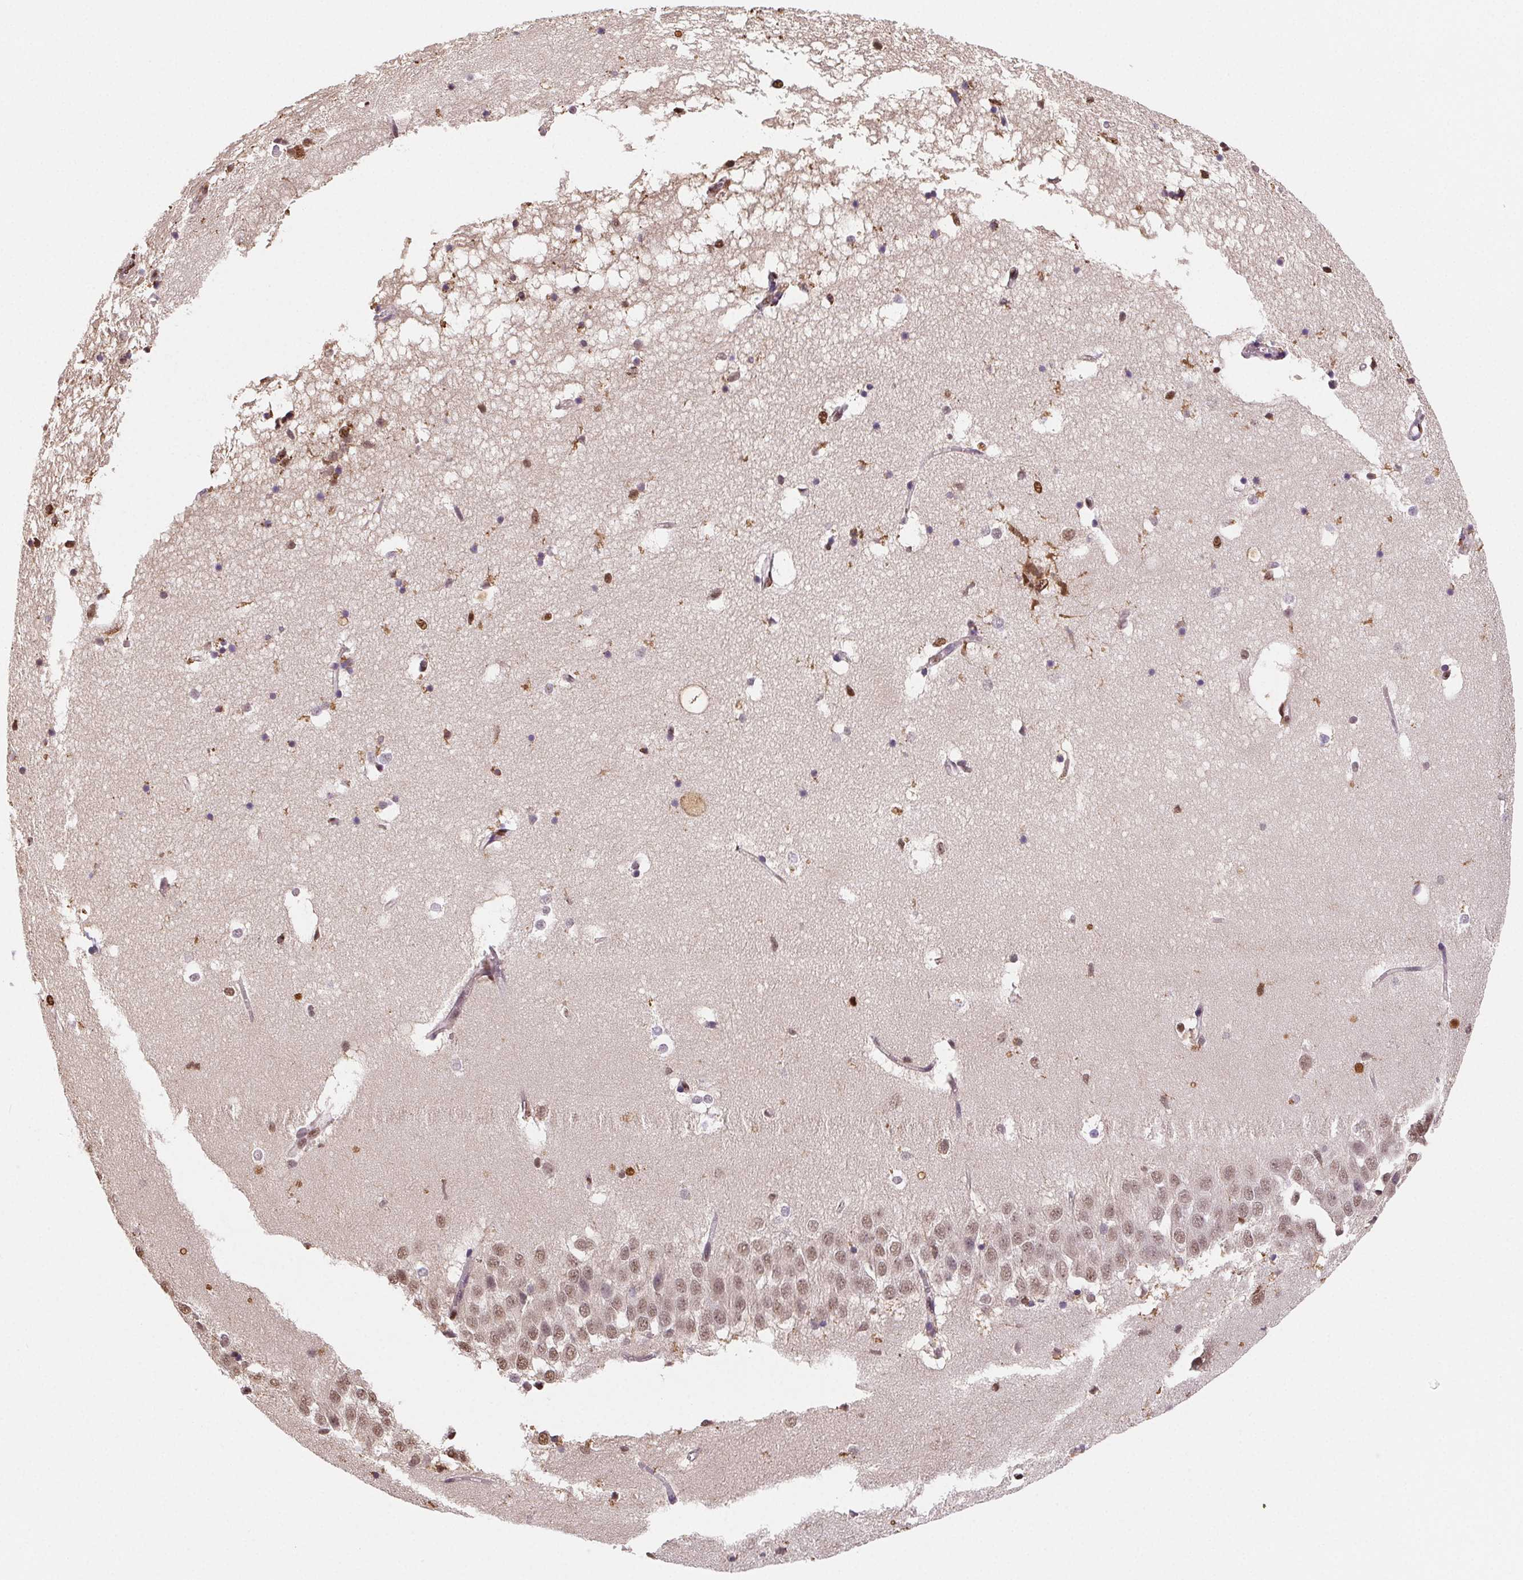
{"staining": {"intensity": "strong", "quantity": "25%-75%", "location": "nuclear"}, "tissue": "hippocampus", "cell_type": "Glial cells", "image_type": "normal", "snomed": [{"axis": "morphology", "description": "Normal tissue, NOS"}, {"axis": "topography", "description": "Hippocampus"}], "caption": "Immunohistochemistry histopathology image of normal hippocampus: hippocampus stained using IHC demonstrates high levels of strong protein expression localized specifically in the nuclear of glial cells, appearing as a nuclear brown color.", "gene": "SETSIP", "patient": {"sex": "male", "age": 58}}